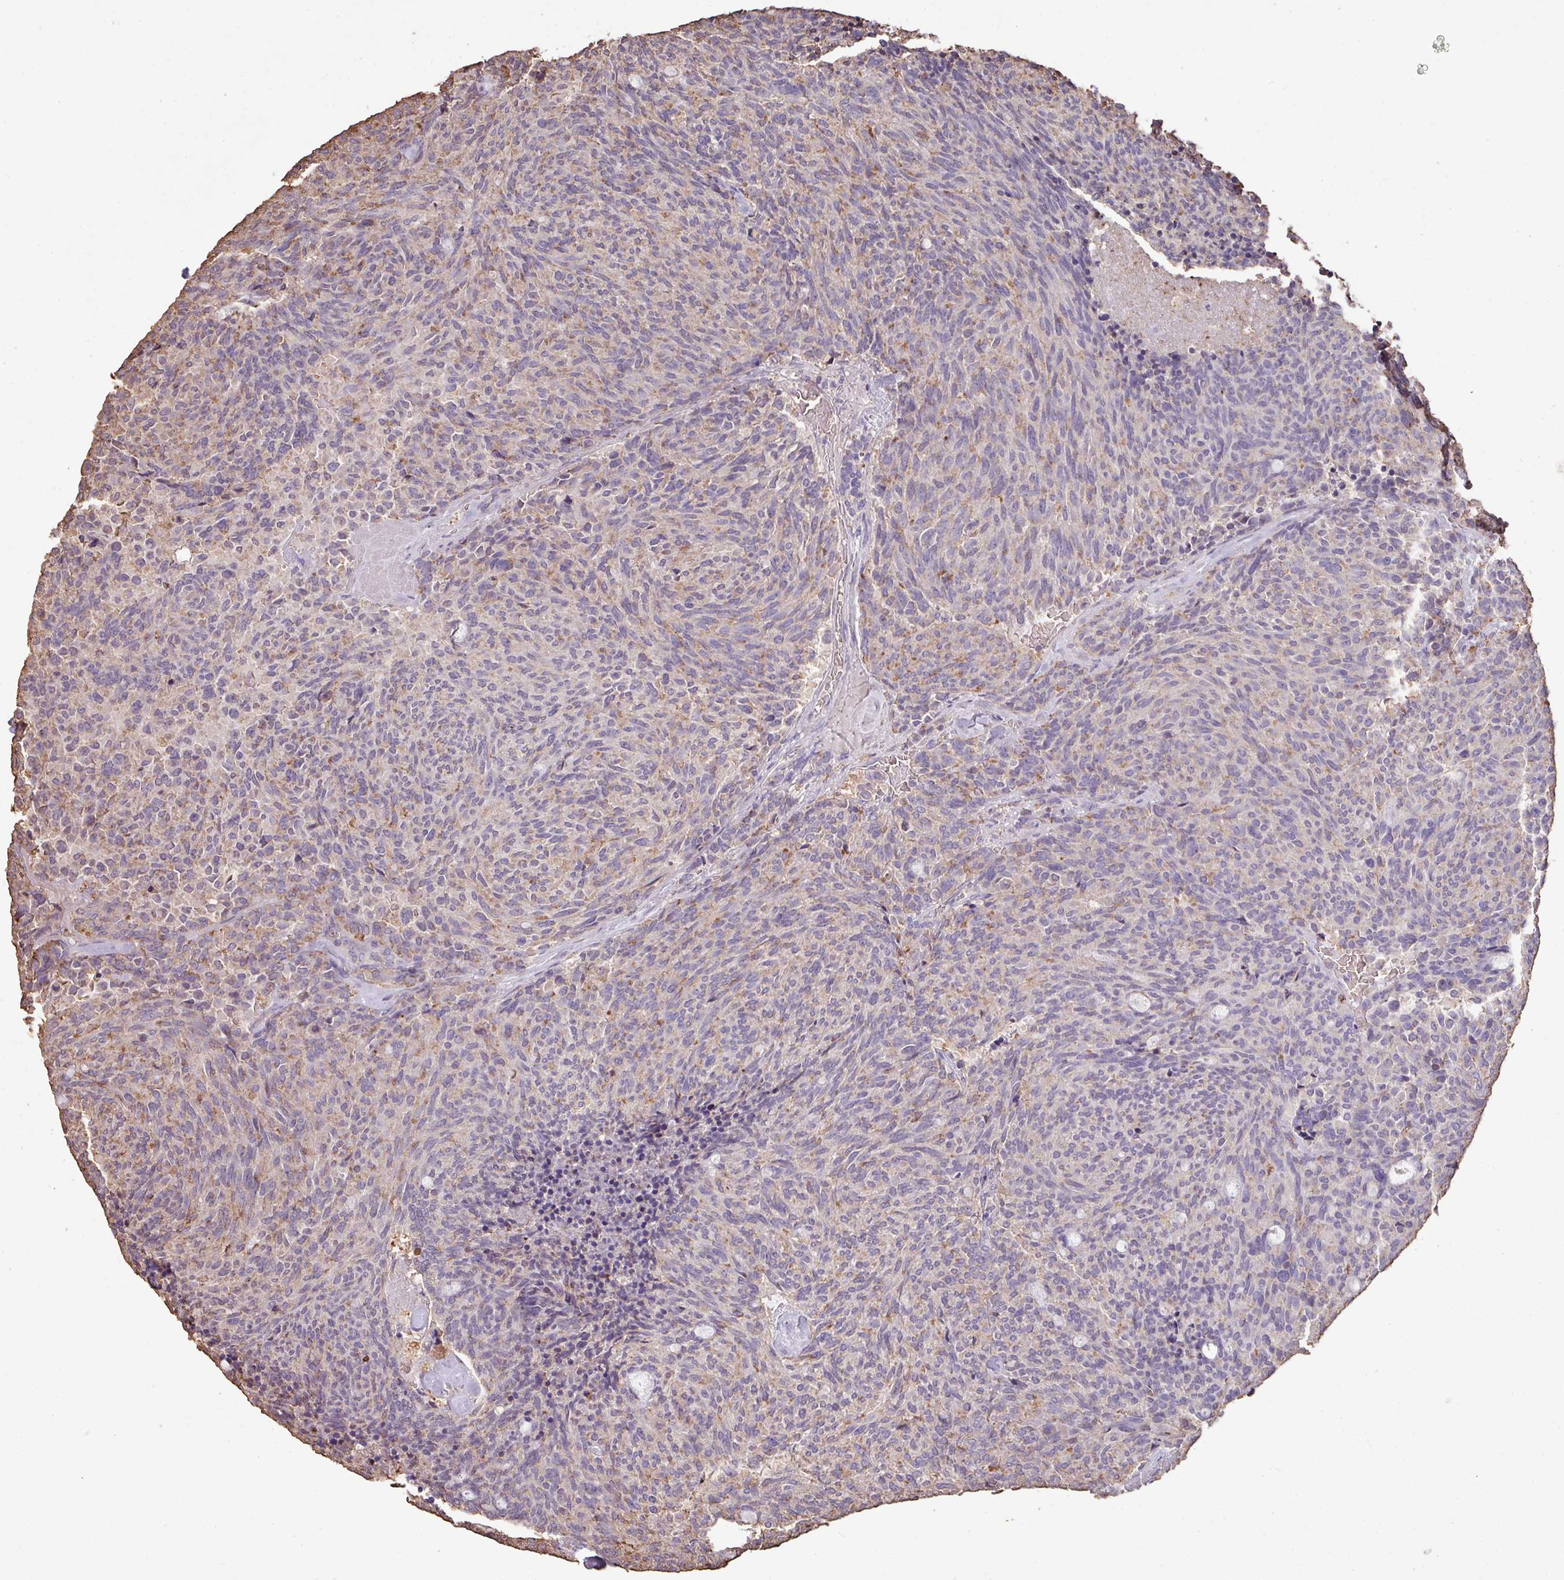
{"staining": {"intensity": "weak", "quantity": "25%-75%", "location": "cytoplasmic/membranous"}, "tissue": "carcinoid", "cell_type": "Tumor cells", "image_type": "cancer", "snomed": [{"axis": "morphology", "description": "Carcinoid, malignant, NOS"}, {"axis": "topography", "description": "Pancreas"}], "caption": "Carcinoid stained with a brown dye shows weak cytoplasmic/membranous positive expression in about 25%-75% of tumor cells.", "gene": "CAMK2B", "patient": {"sex": "female", "age": 54}}